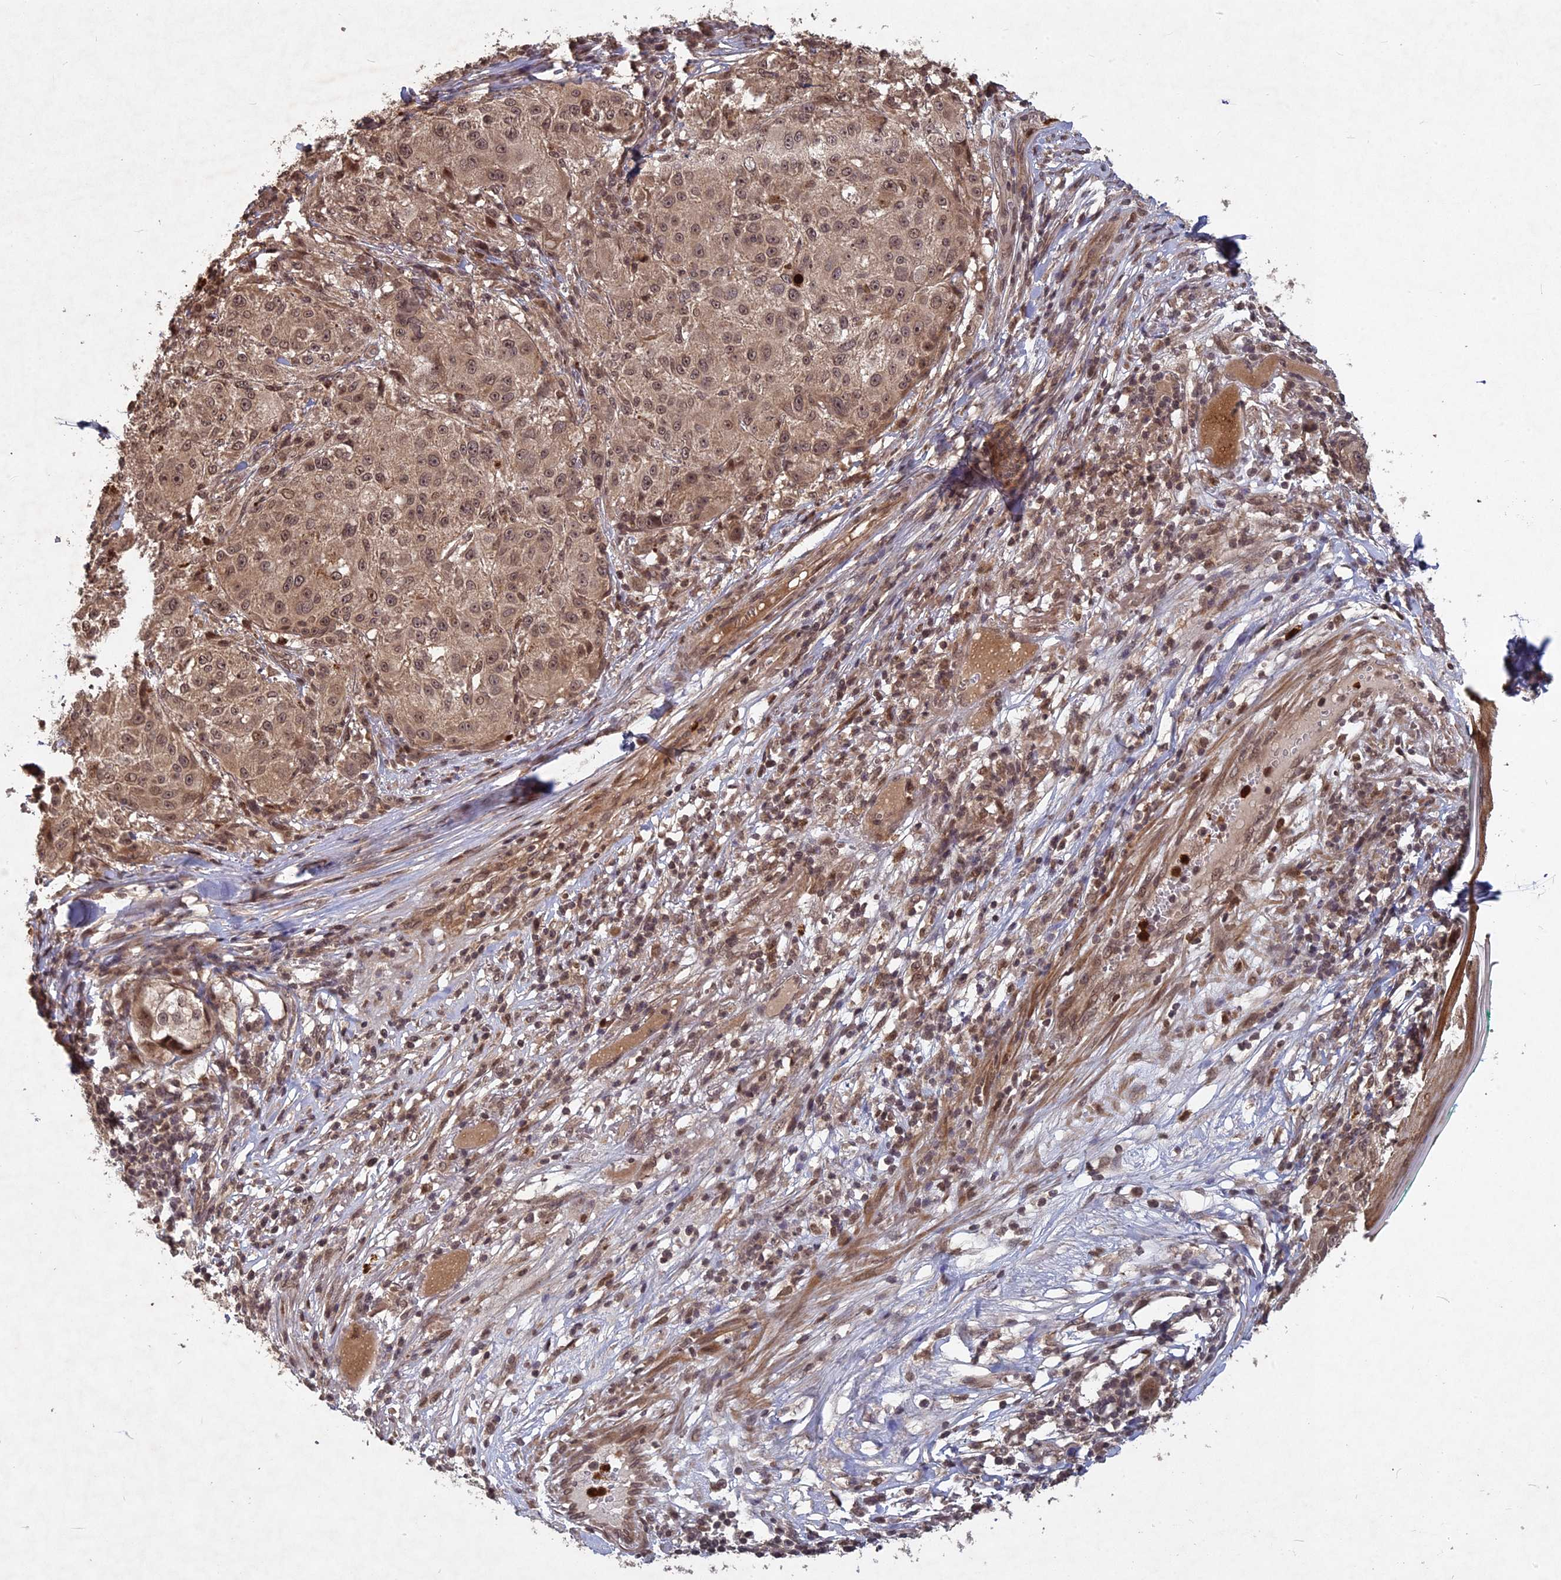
{"staining": {"intensity": "moderate", "quantity": ">75%", "location": "nuclear"}, "tissue": "melanoma", "cell_type": "Tumor cells", "image_type": "cancer", "snomed": [{"axis": "morphology", "description": "Necrosis, NOS"}, {"axis": "morphology", "description": "Malignant melanoma, NOS"}, {"axis": "topography", "description": "Skin"}], "caption": "Moderate nuclear expression is present in approximately >75% of tumor cells in melanoma.", "gene": "SRMS", "patient": {"sex": "female", "age": 87}}